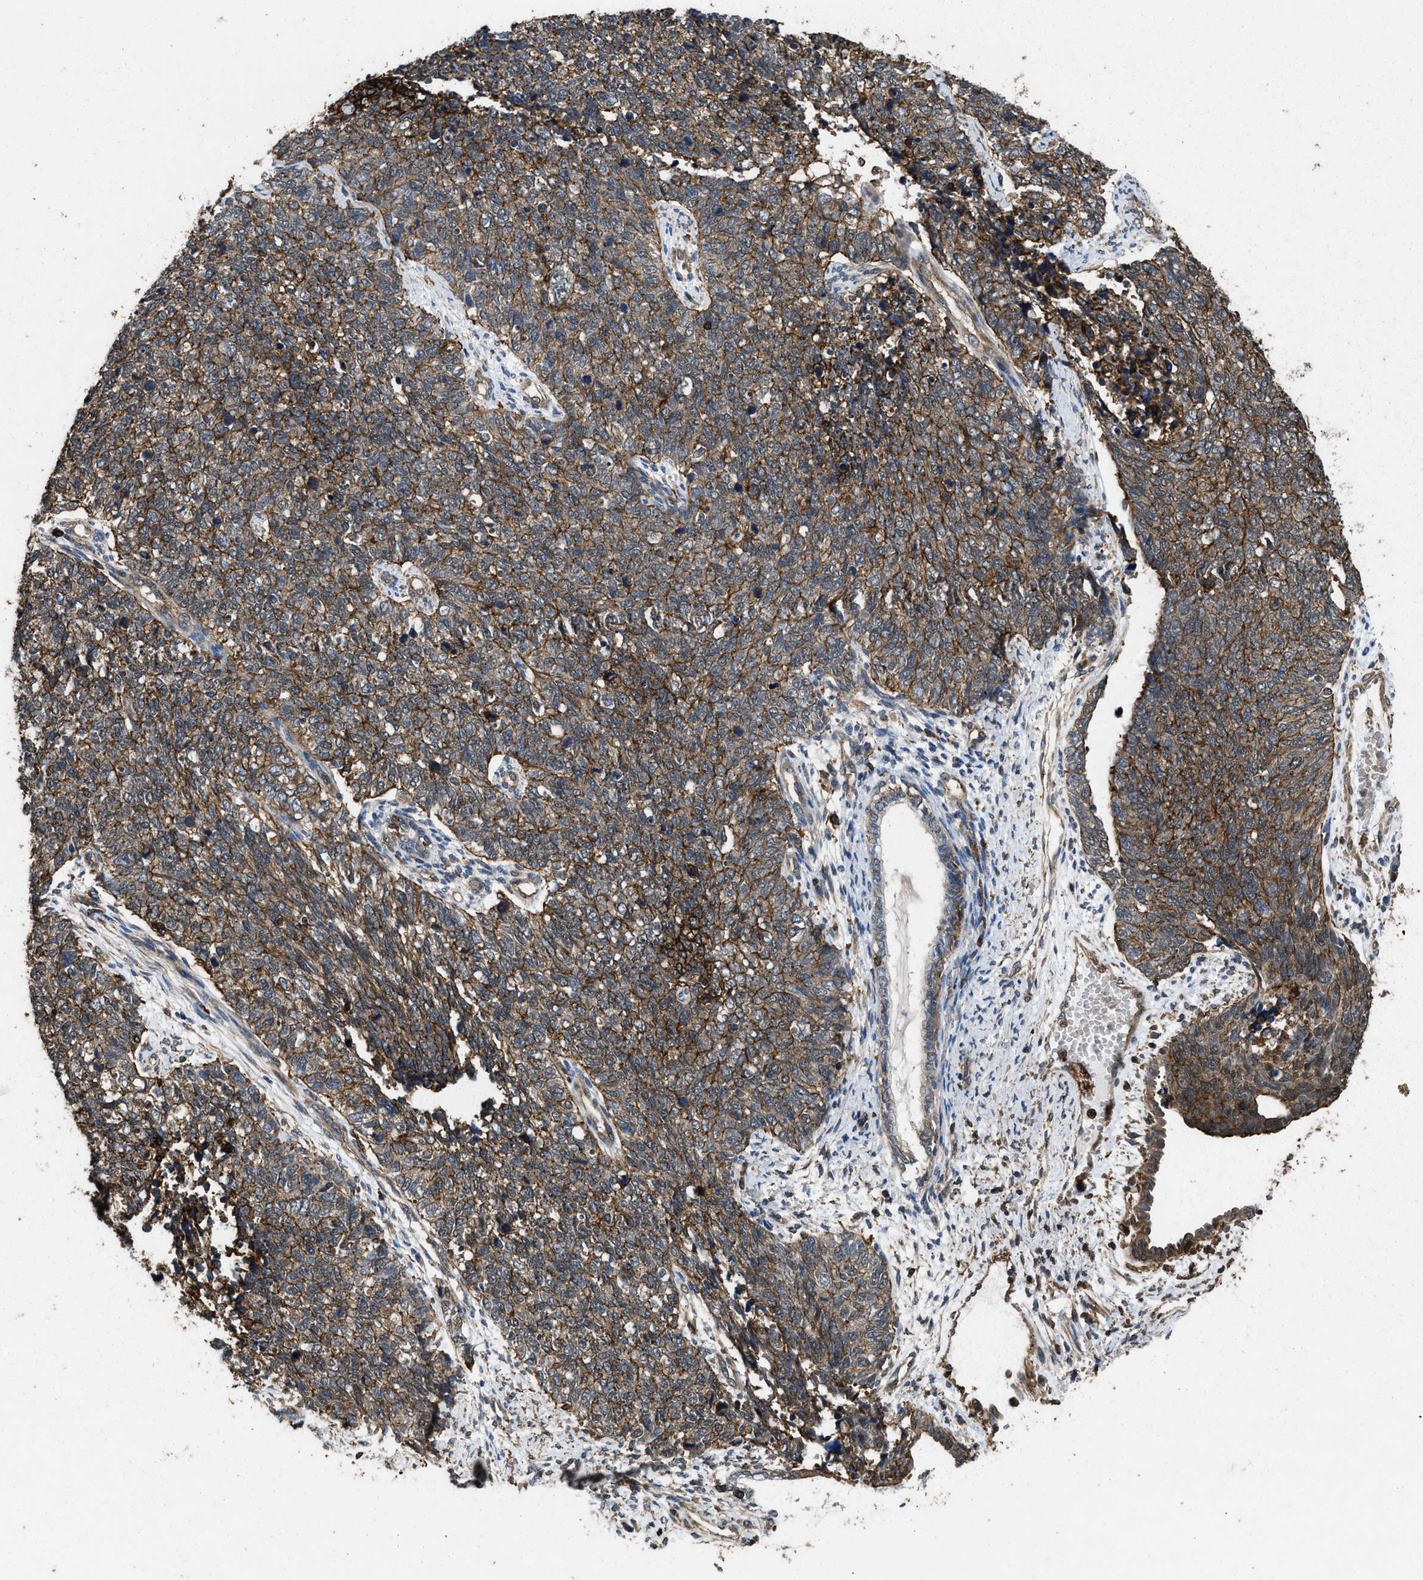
{"staining": {"intensity": "moderate", "quantity": ">75%", "location": "cytoplasmic/membranous"}, "tissue": "cervical cancer", "cell_type": "Tumor cells", "image_type": "cancer", "snomed": [{"axis": "morphology", "description": "Squamous cell carcinoma, NOS"}, {"axis": "topography", "description": "Cervix"}], "caption": "Immunohistochemical staining of cervical cancer (squamous cell carcinoma) reveals medium levels of moderate cytoplasmic/membranous staining in about >75% of tumor cells. The protein is shown in brown color, while the nuclei are stained blue.", "gene": "LINGO2", "patient": {"sex": "female", "age": 63}}